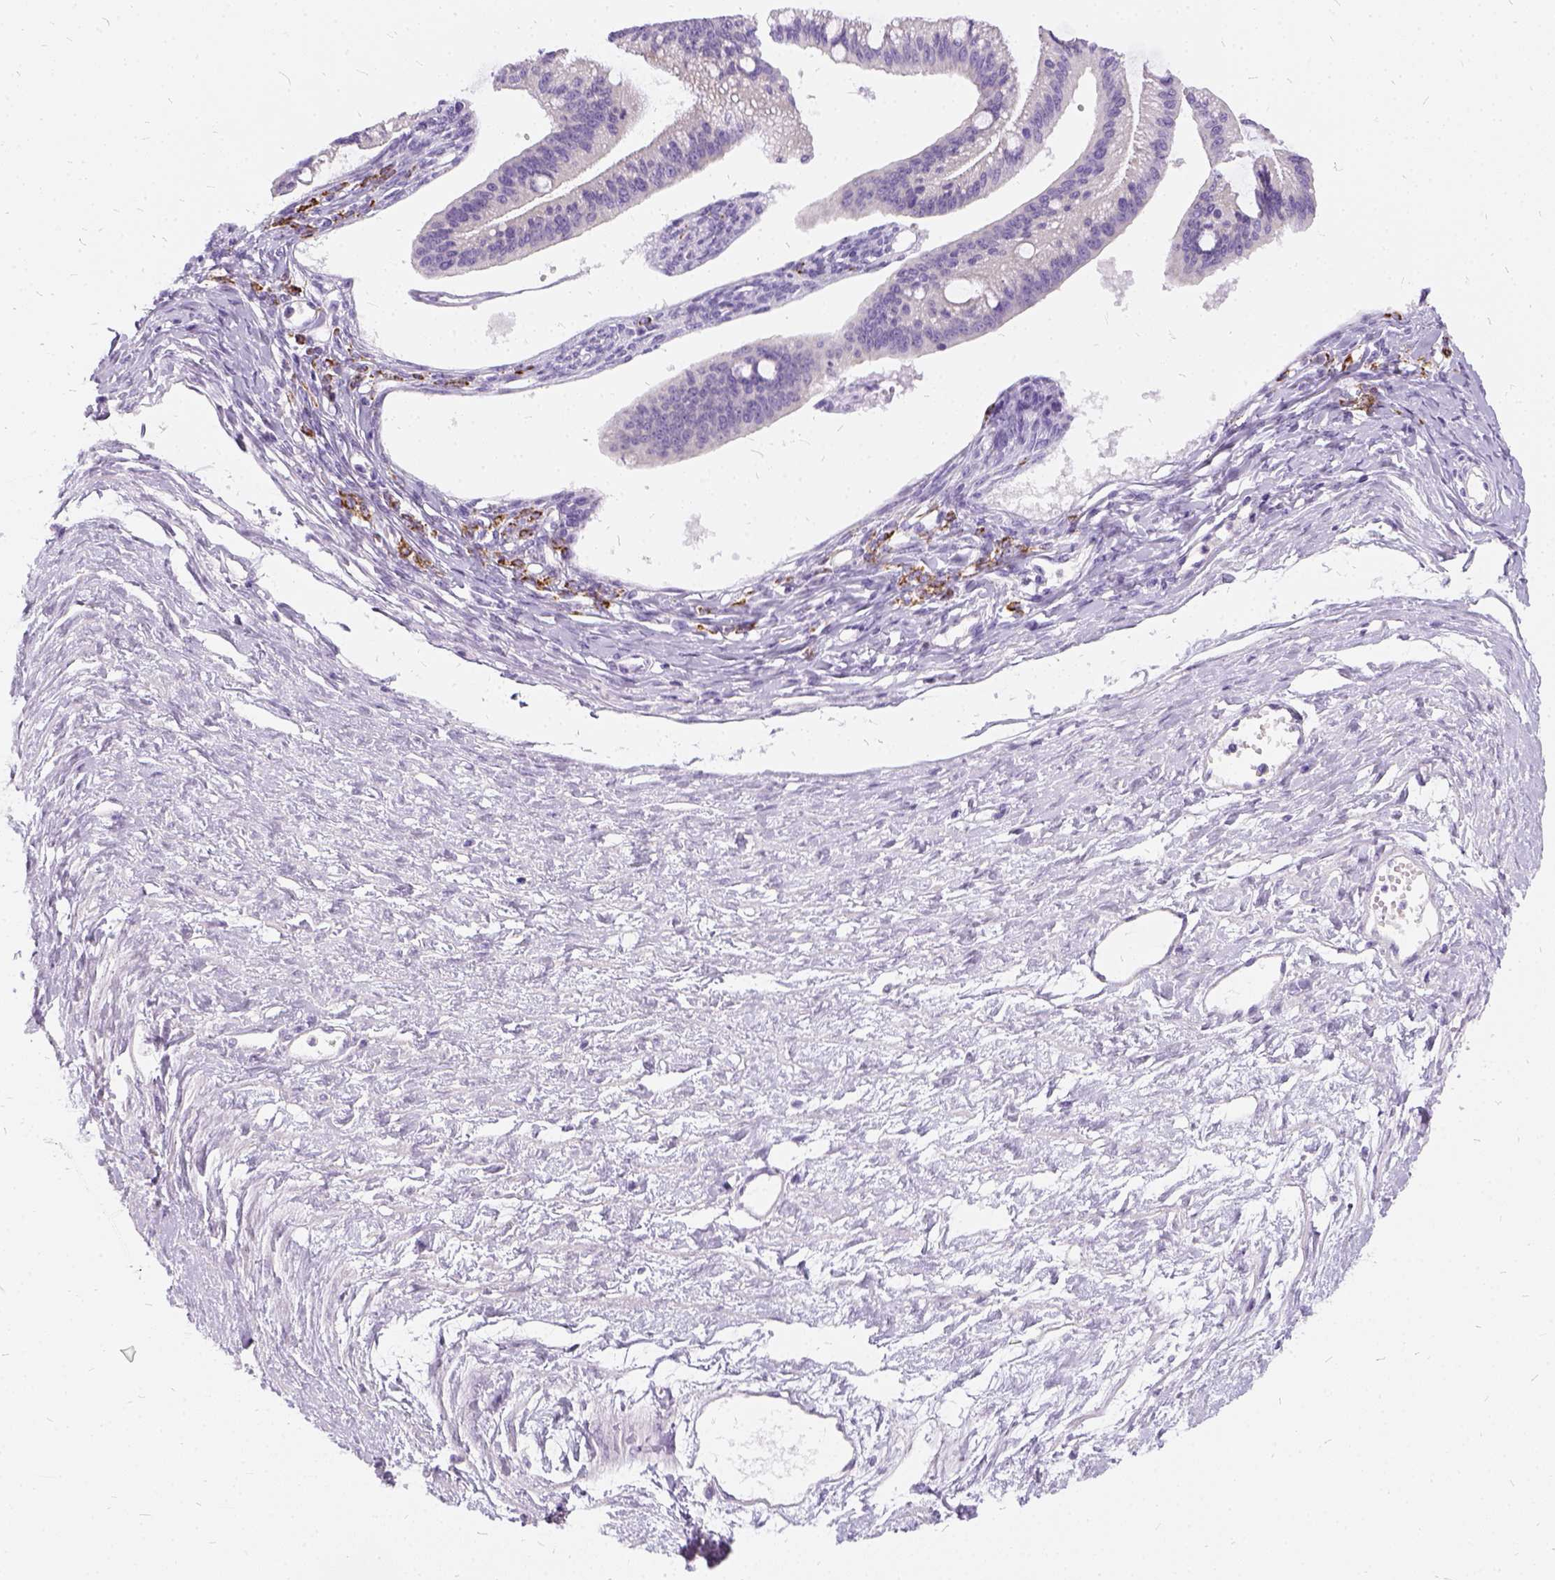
{"staining": {"intensity": "negative", "quantity": "none", "location": "none"}, "tissue": "ovarian cancer", "cell_type": "Tumor cells", "image_type": "cancer", "snomed": [{"axis": "morphology", "description": "Cystadenocarcinoma, mucinous, NOS"}, {"axis": "topography", "description": "Ovary"}], "caption": "This is a image of IHC staining of ovarian cancer (mucinous cystadenocarcinoma), which shows no expression in tumor cells.", "gene": "FDX1", "patient": {"sex": "female", "age": 73}}